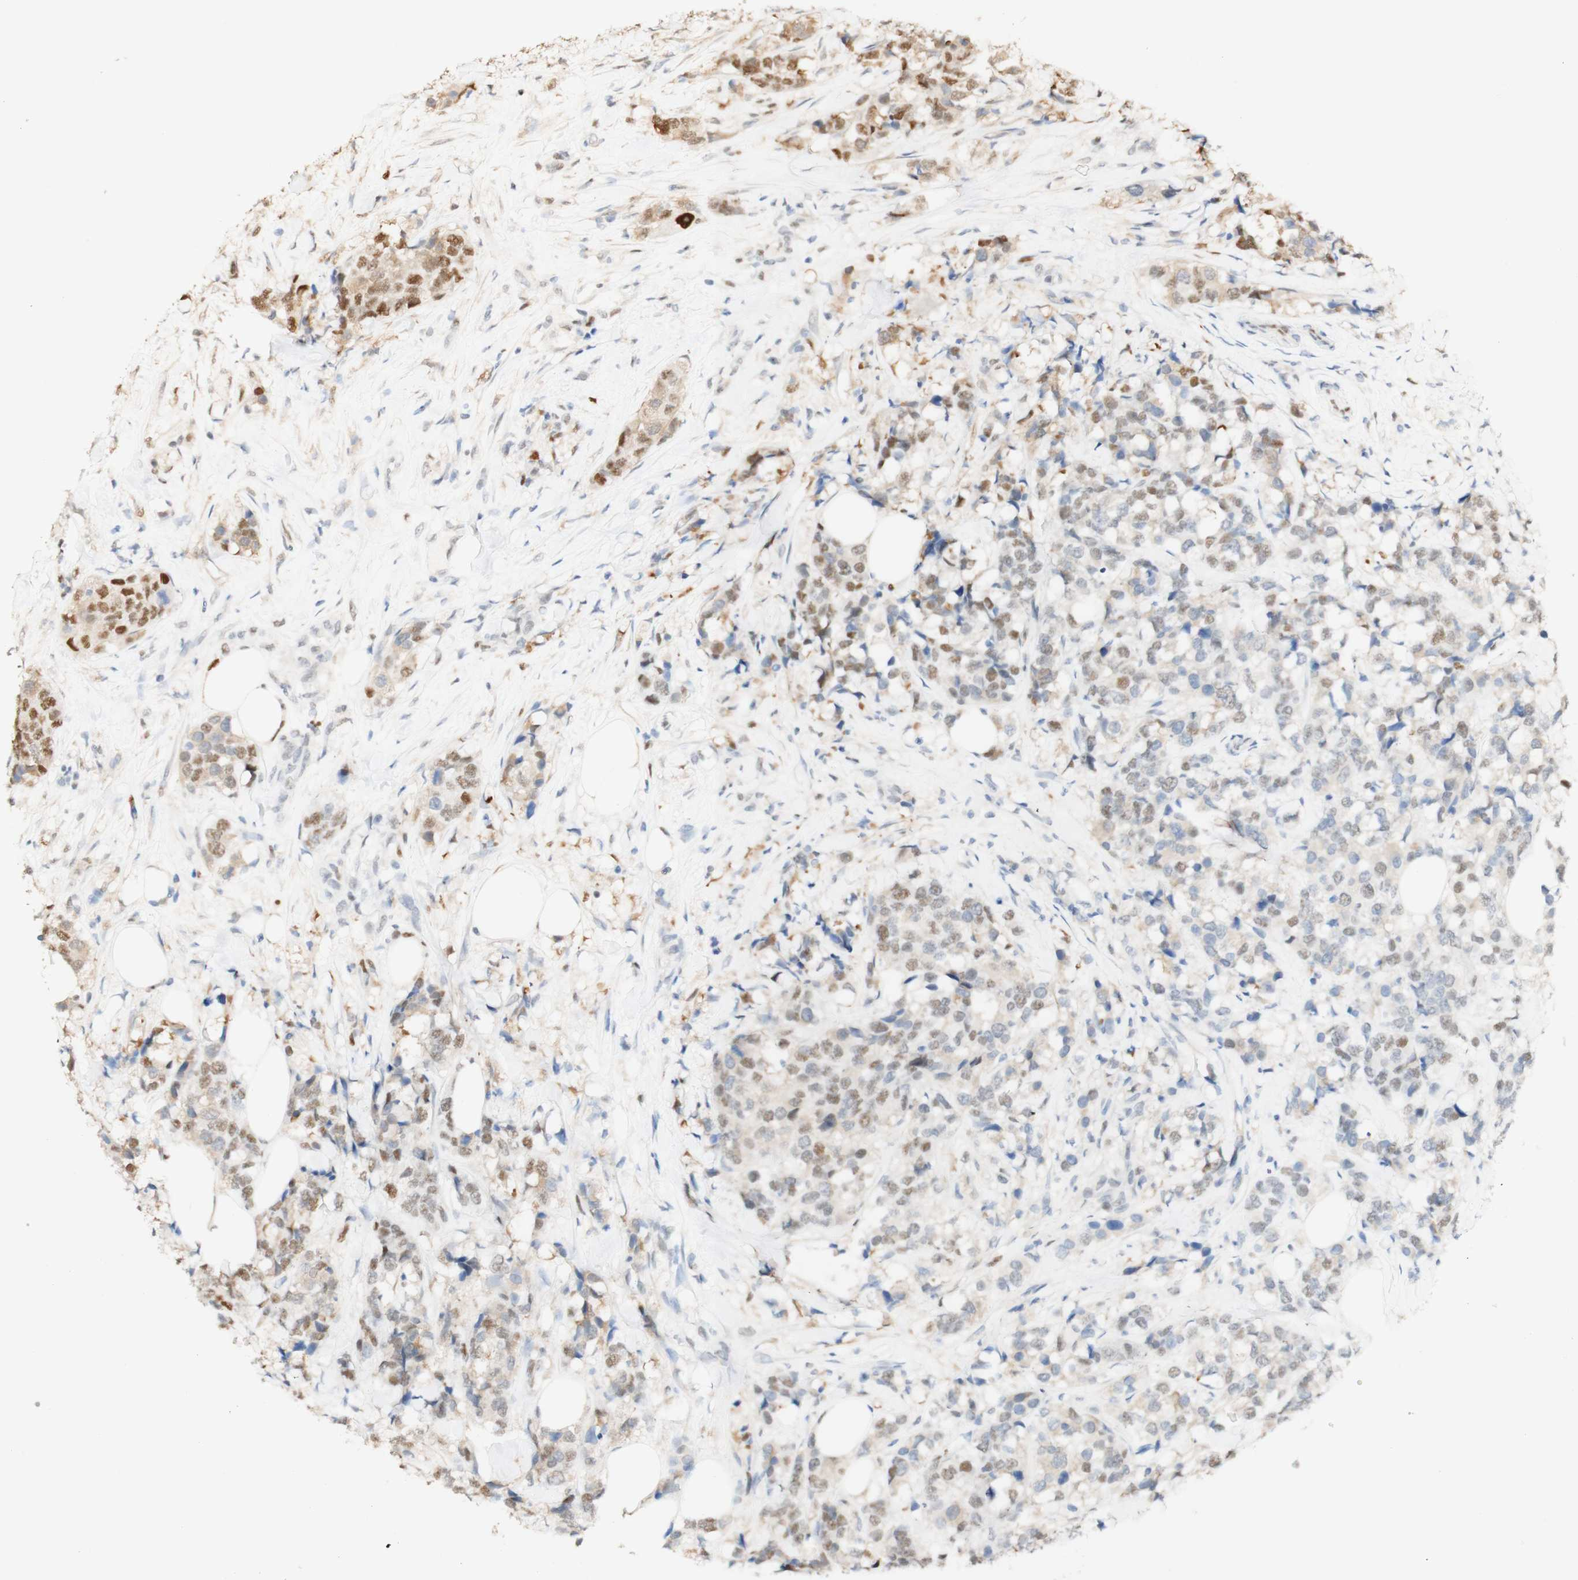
{"staining": {"intensity": "weak", "quantity": "25%-75%", "location": "cytoplasmic/membranous,nuclear"}, "tissue": "breast cancer", "cell_type": "Tumor cells", "image_type": "cancer", "snomed": [{"axis": "morphology", "description": "Lobular carcinoma"}, {"axis": "topography", "description": "Breast"}], "caption": "The histopathology image displays staining of breast cancer, revealing weak cytoplasmic/membranous and nuclear protein expression (brown color) within tumor cells.", "gene": "MAP3K4", "patient": {"sex": "female", "age": 59}}